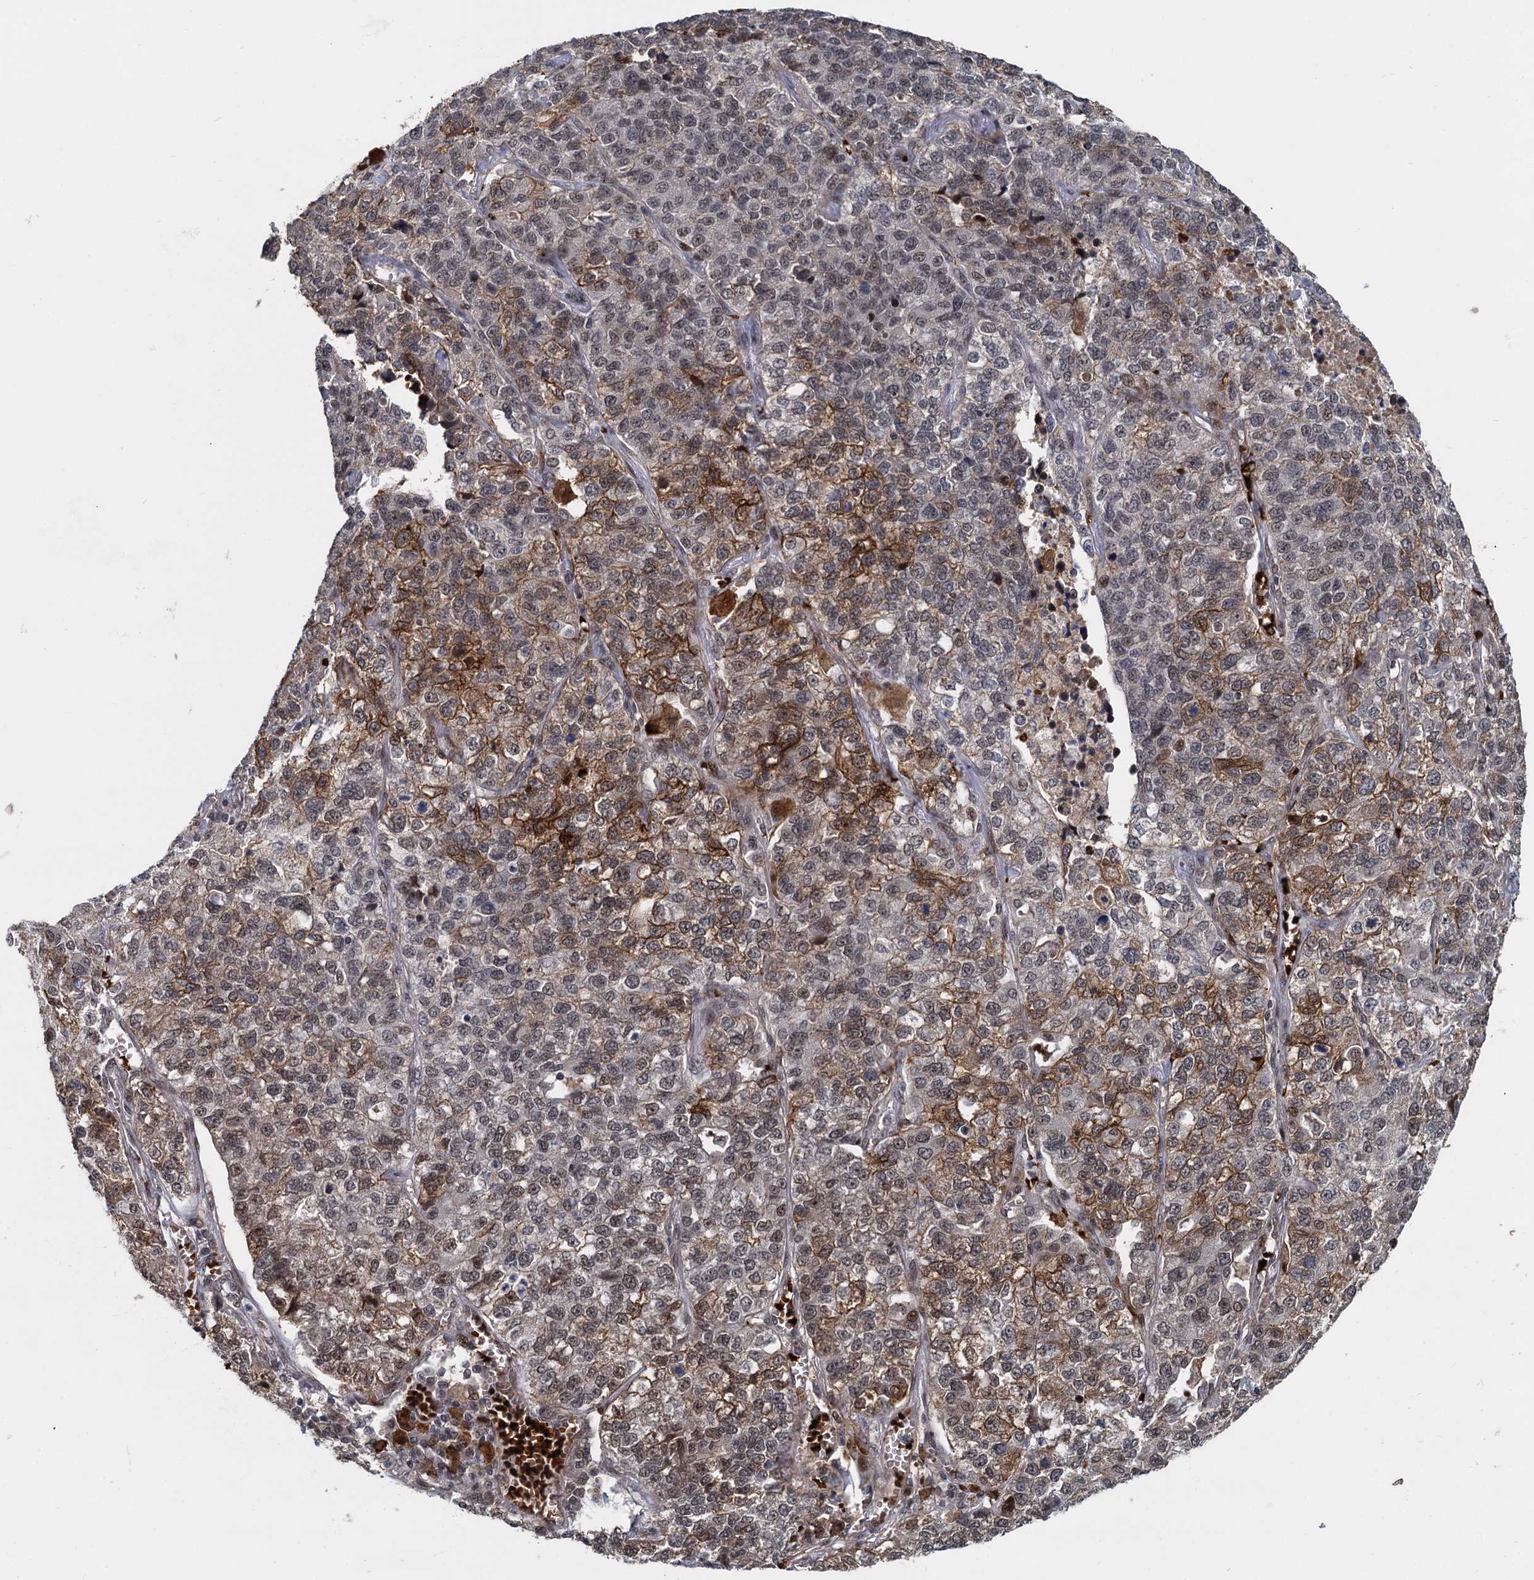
{"staining": {"intensity": "moderate", "quantity": ">75%", "location": "cytoplasmic/membranous,nuclear"}, "tissue": "lung cancer", "cell_type": "Tumor cells", "image_type": "cancer", "snomed": [{"axis": "morphology", "description": "Adenocarcinoma, NOS"}, {"axis": "topography", "description": "Lung"}], "caption": "Immunohistochemistry staining of lung cancer, which reveals medium levels of moderate cytoplasmic/membranous and nuclear staining in approximately >75% of tumor cells indicating moderate cytoplasmic/membranous and nuclear protein staining. The staining was performed using DAB (3,3'-diaminobenzidine) (brown) for protein detection and nuclei were counterstained in hematoxylin (blue).", "gene": "FANCI", "patient": {"sex": "male", "age": 49}}